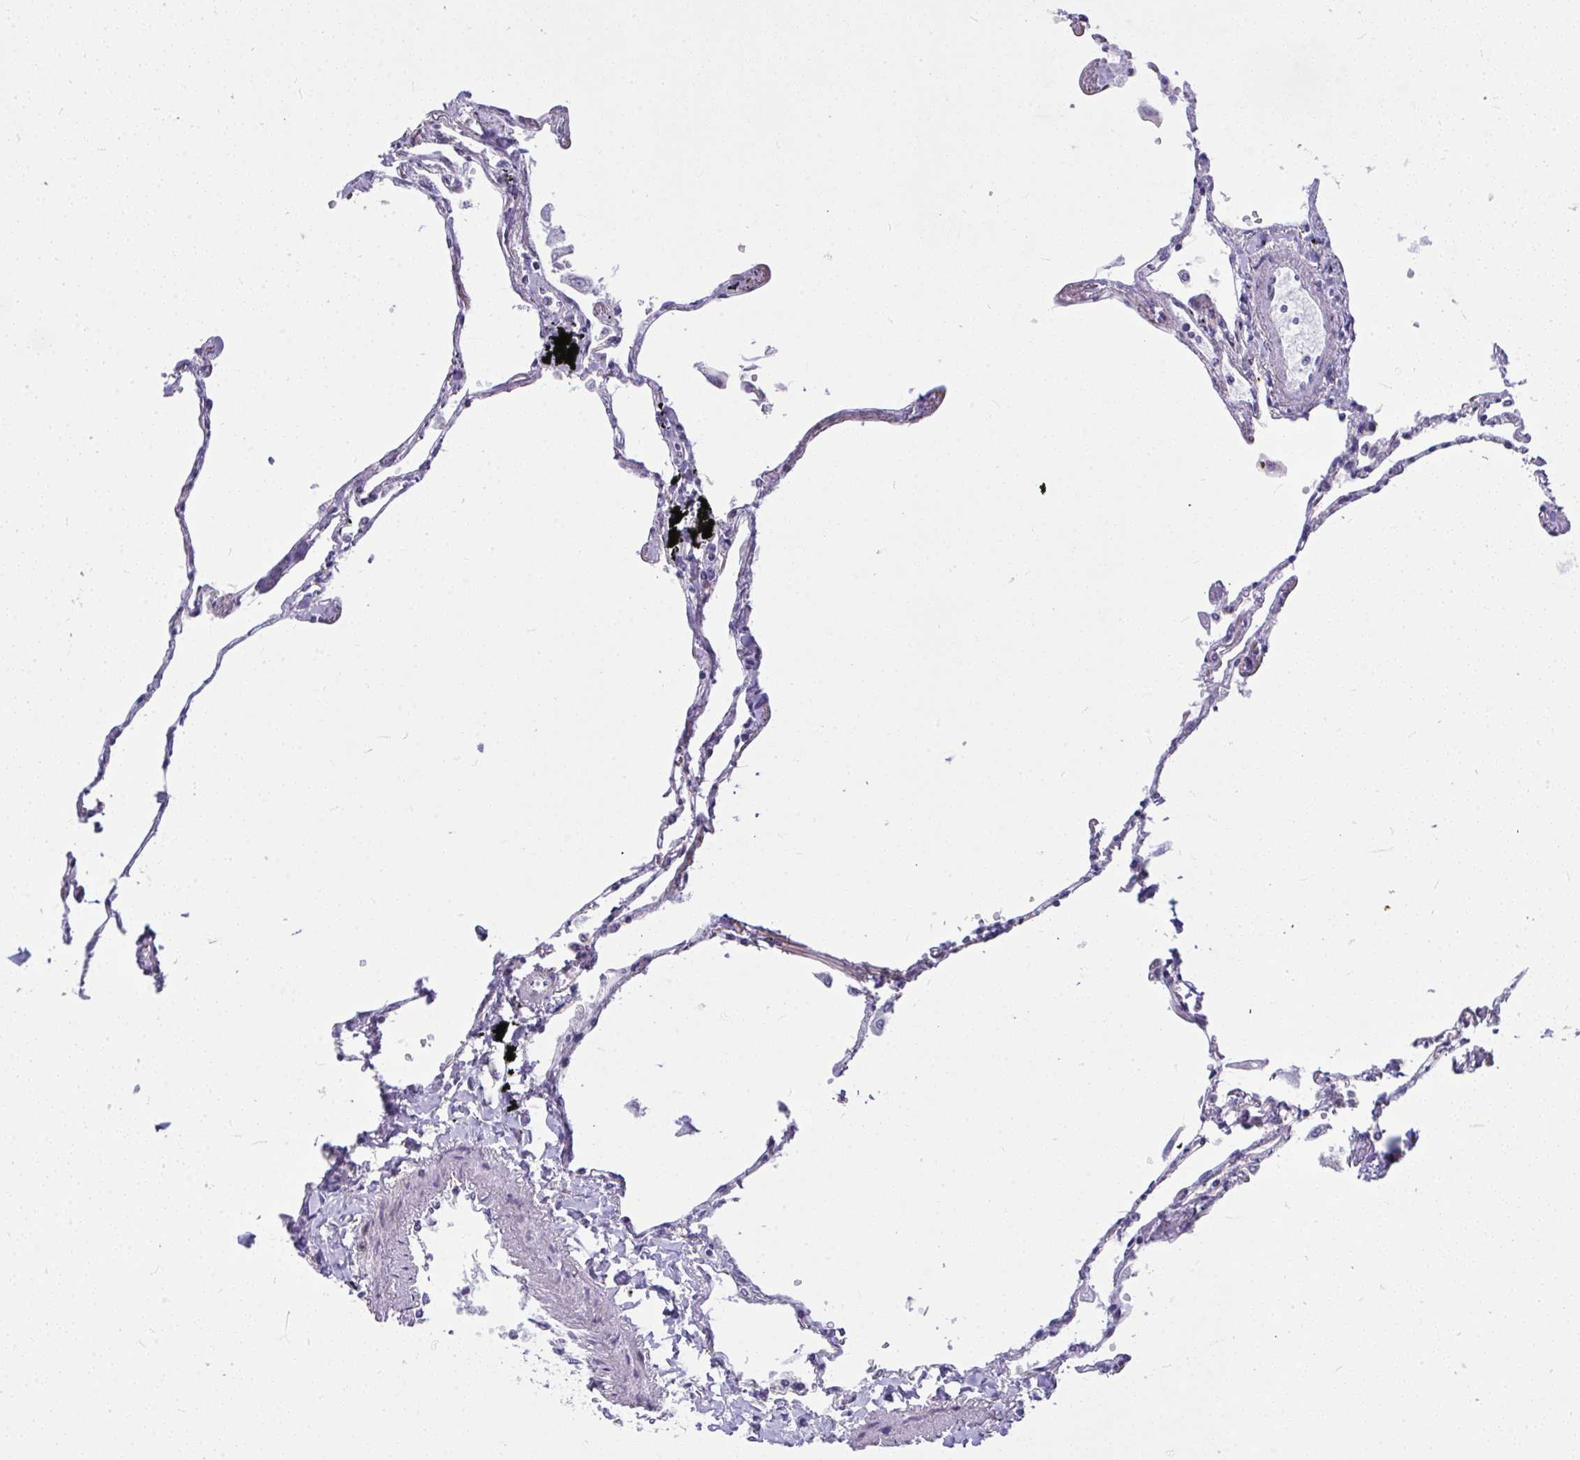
{"staining": {"intensity": "weak", "quantity": "<25%", "location": "cytoplasmic/membranous"}, "tissue": "lung", "cell_type": "Alveolar cells", "image_type": "normal", "snomed": [{"axis": "morphology", "description": "Normal tissue, NOS"}, {"axis": "topography", "description": "Lung"}], "caption": "Immunohistochemistry histopathology image of normal lung: lung stained with DAB exhibits no significant protein positivity in alveolar cells.", "gene": "CEP63", "patient": {"sex": "female", "age": 67}}